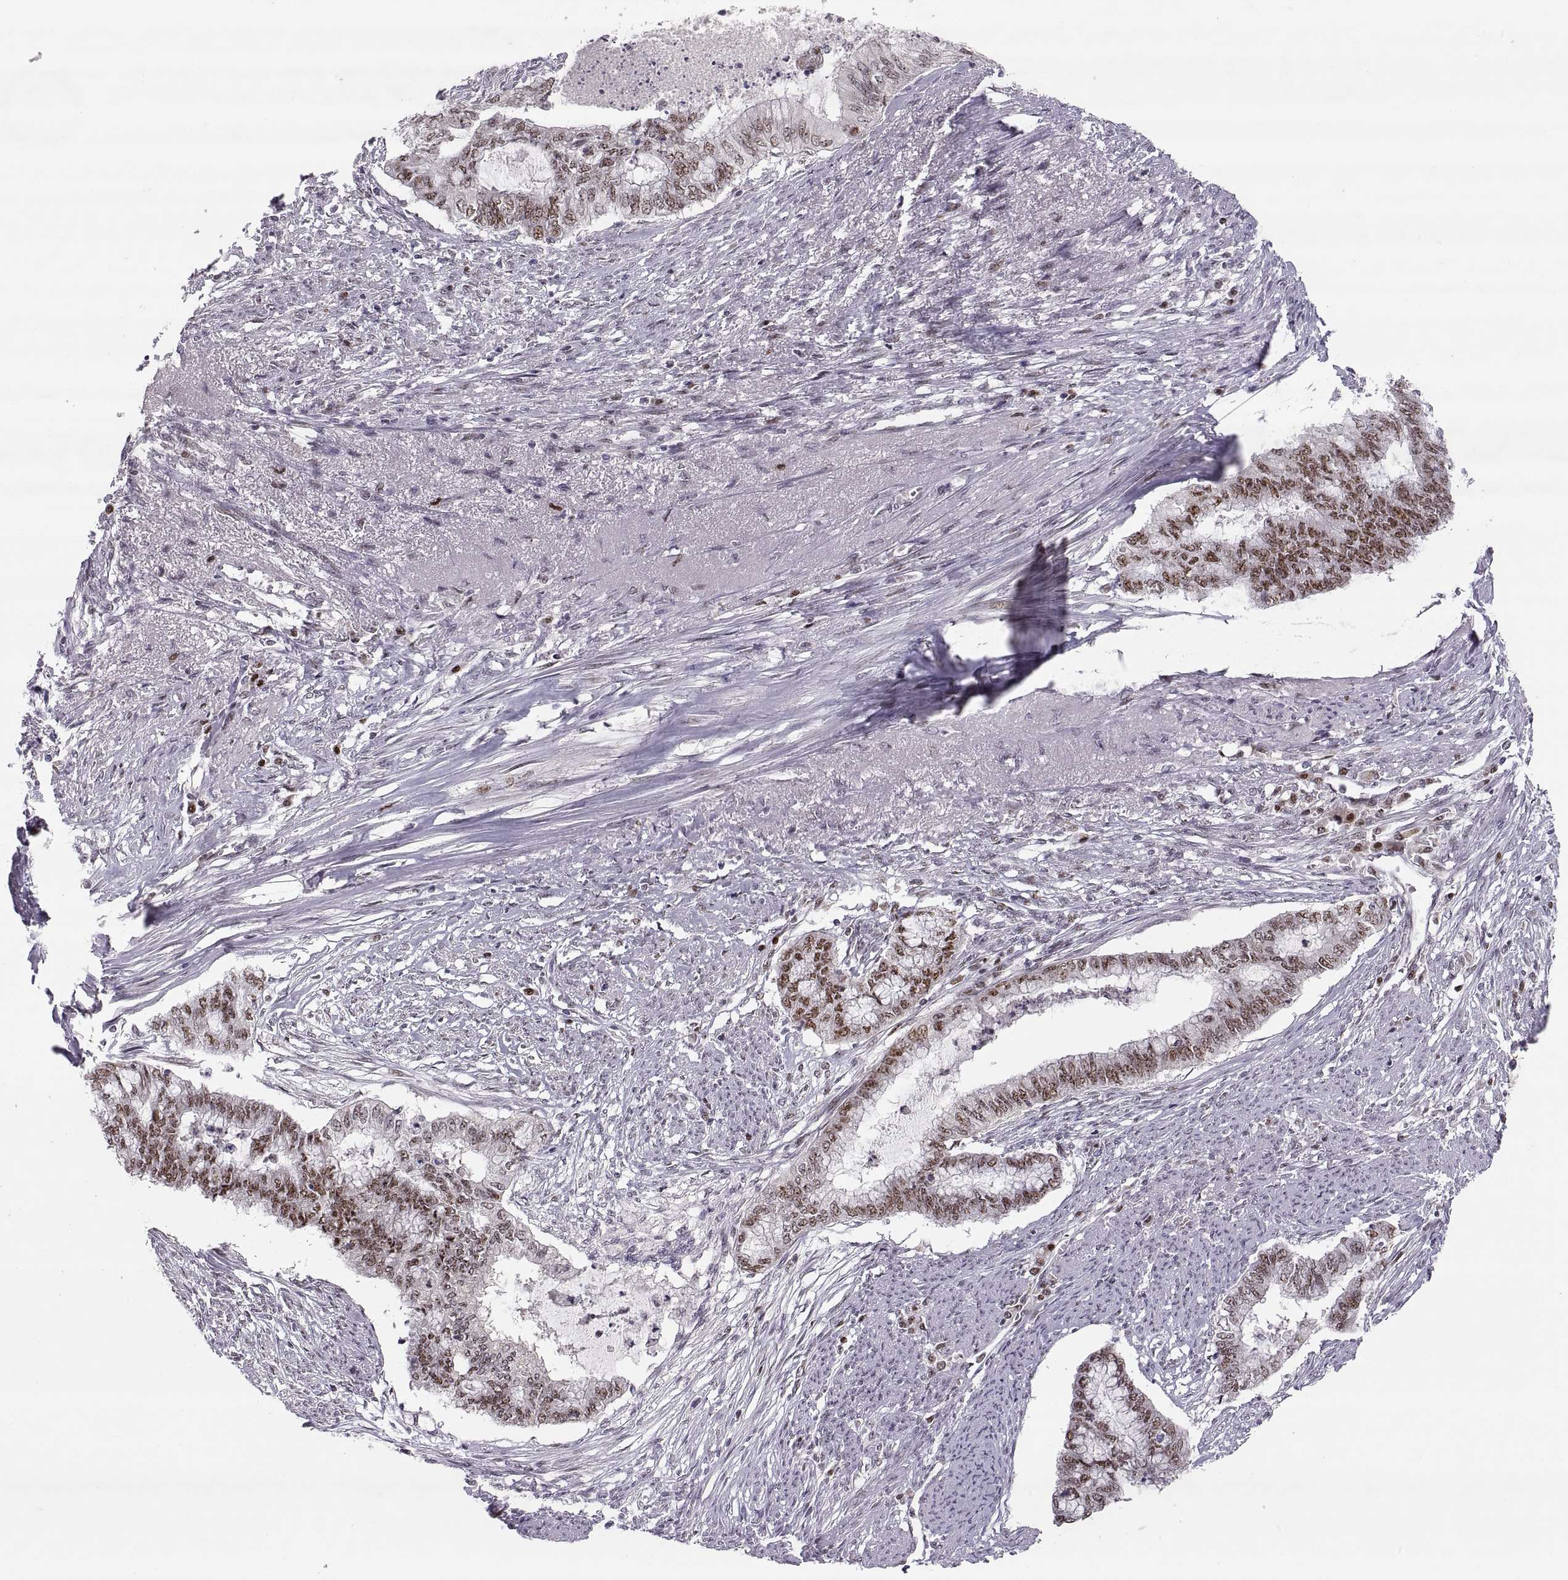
{"staining": {"intensity": "strong", "quantity": ">75%", "location": "nuclear"}, "tissue": "endometrial cancer", "cell_type": "Tumor cells", "image_type": "cancer", "snomed": [{"axis": "morphology", "description": "Adenocarcinoma, NOS"}, {"axis": "topography", "description": "Endometrium"}], "caption": "Endometrial adenocarcinoma stained for a protein exhibits strong nuclear positivity in tumor cells.", "gene": "SNAI1", "patient": {"sex": "female", "age": 79}}